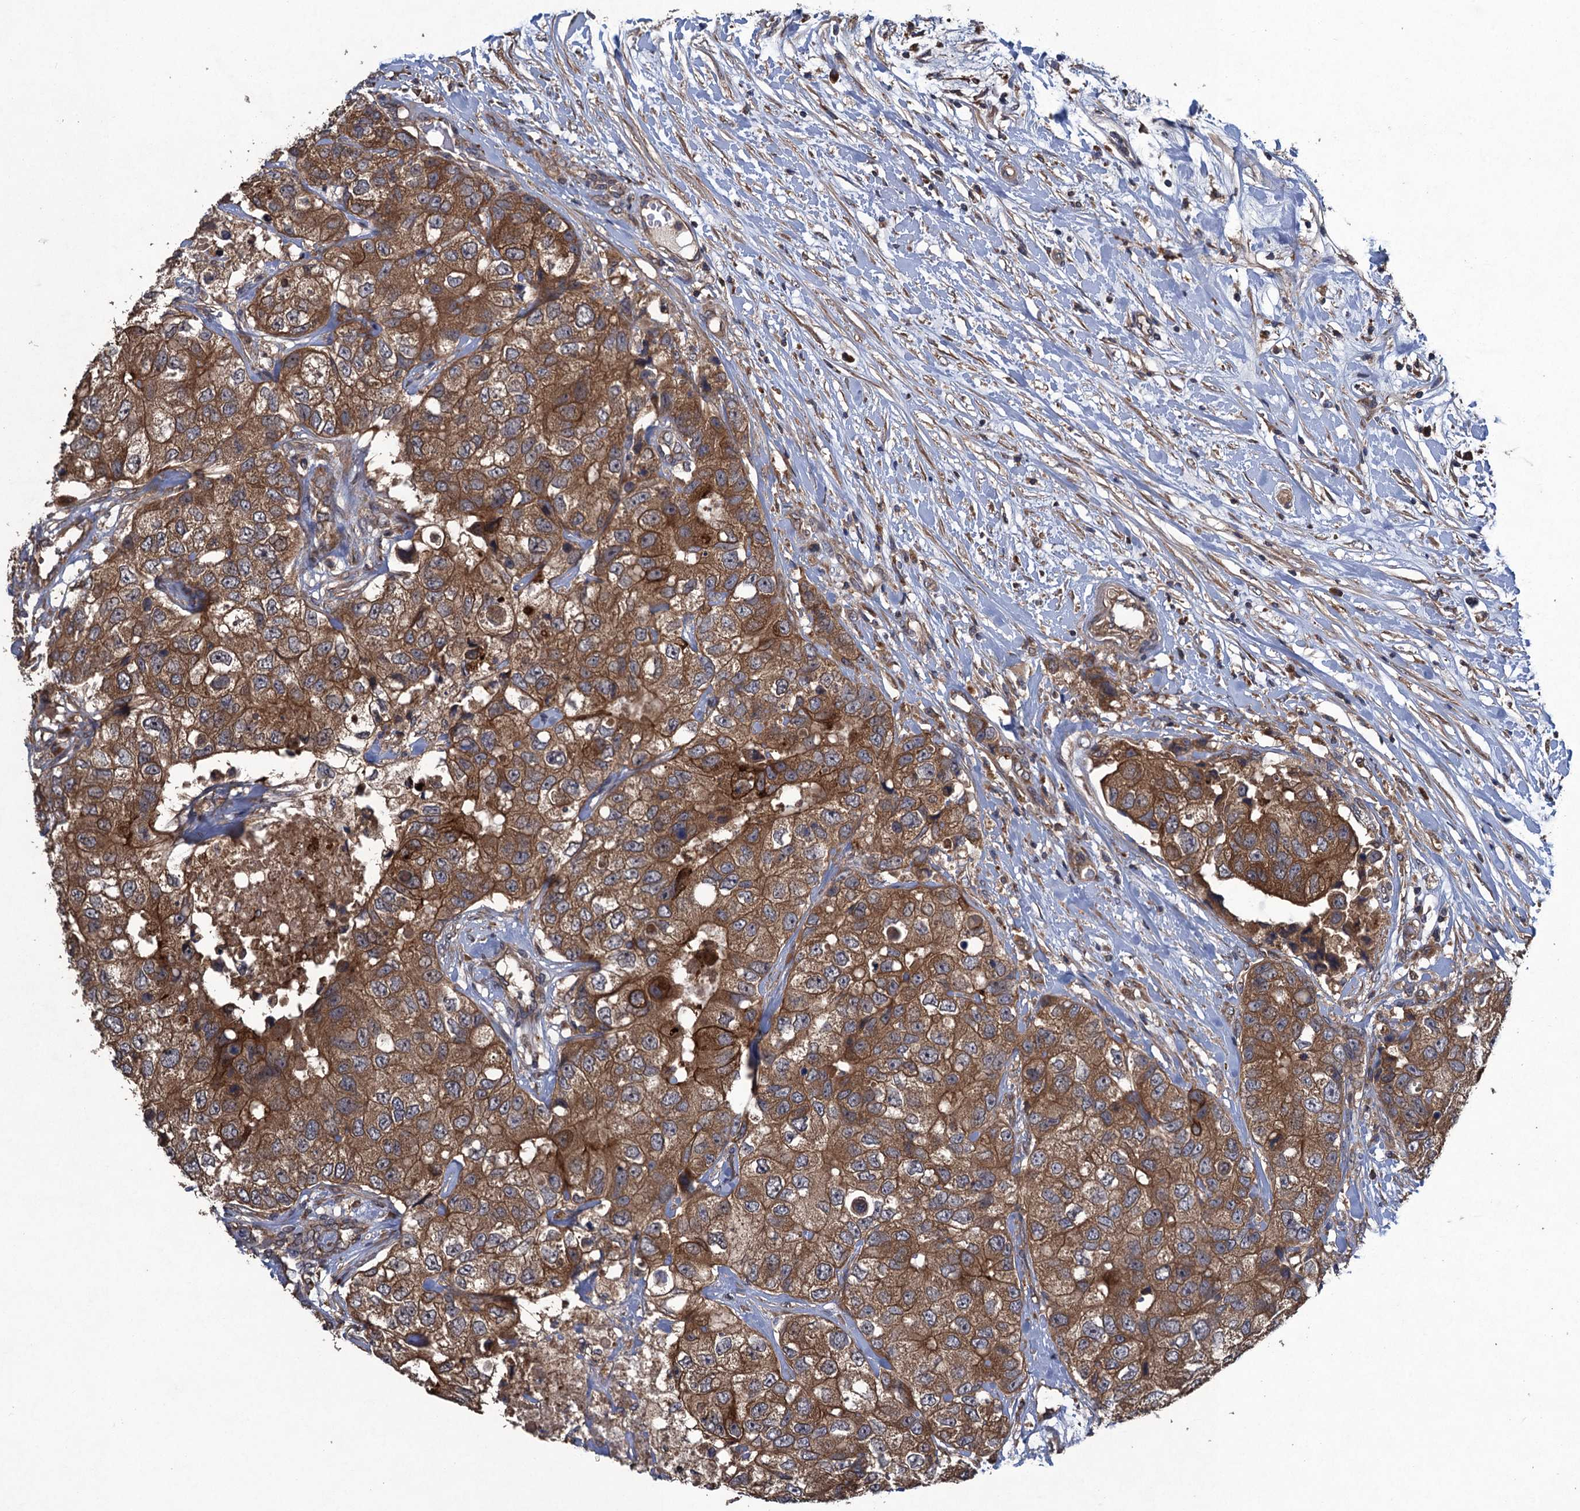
{"staining": {"intensity": "moderate", "quantity": ">75%", "location": "cytoplasmic/membranous"}, "tissue": "breast cancer", "cell_type": "Tumor cells", "image_type": "cancer", "snomed": [{"axis": "morphology", "description": "Duct carcinoma"}, {"axis": "topography", "description": "Breast"}], "caption": "An image of human breast invasive ductal carcinoma stained for a protein shows moderate cytoplasmic/membranous brown staining in tumor cells.", "gene": "CNTN5", "patient": {"sex": "female", "age": 62}}